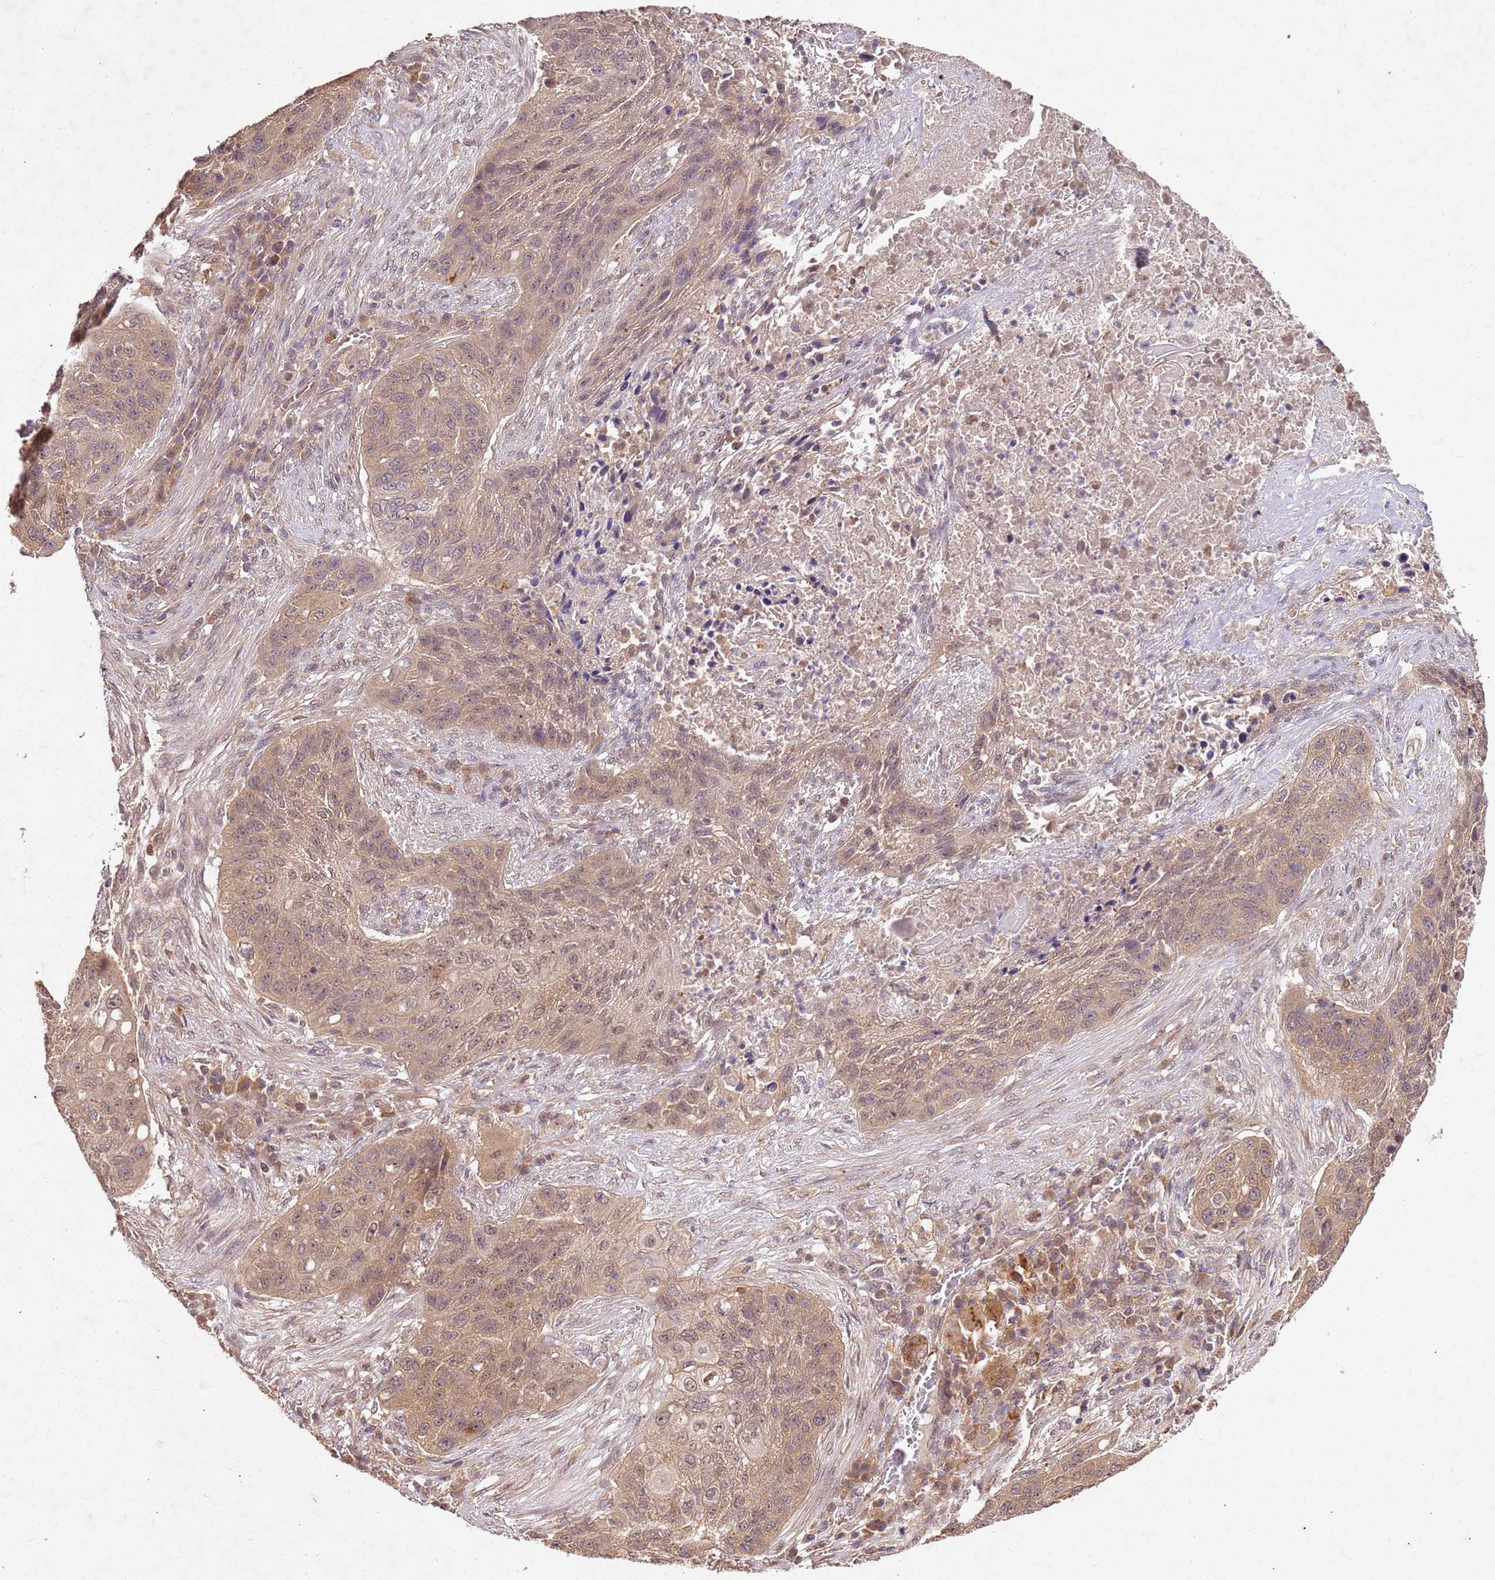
{"staining": {"intensity": "weak", "quantity": "25%-75%", "location": "cytoplasmic/membranous,nuclear"}, "tissue": "lung cancer", "cell_type": "Tumor cells", "image_type": "cancer", "snomed": [{"axis": "morphology", "description": "Squamous cell carcinoma, NOS"}, {"axis": "topography", "description": "Lung"}], "caption": "Immunohistochemical staining of lung cancer exhibits weak cytoplasmic/membranous and nuclear protein staining in approximately 25%-75% of tumor cells.", "gene": "UBE3A", "patient": {"sex": "female", "age": 63}}